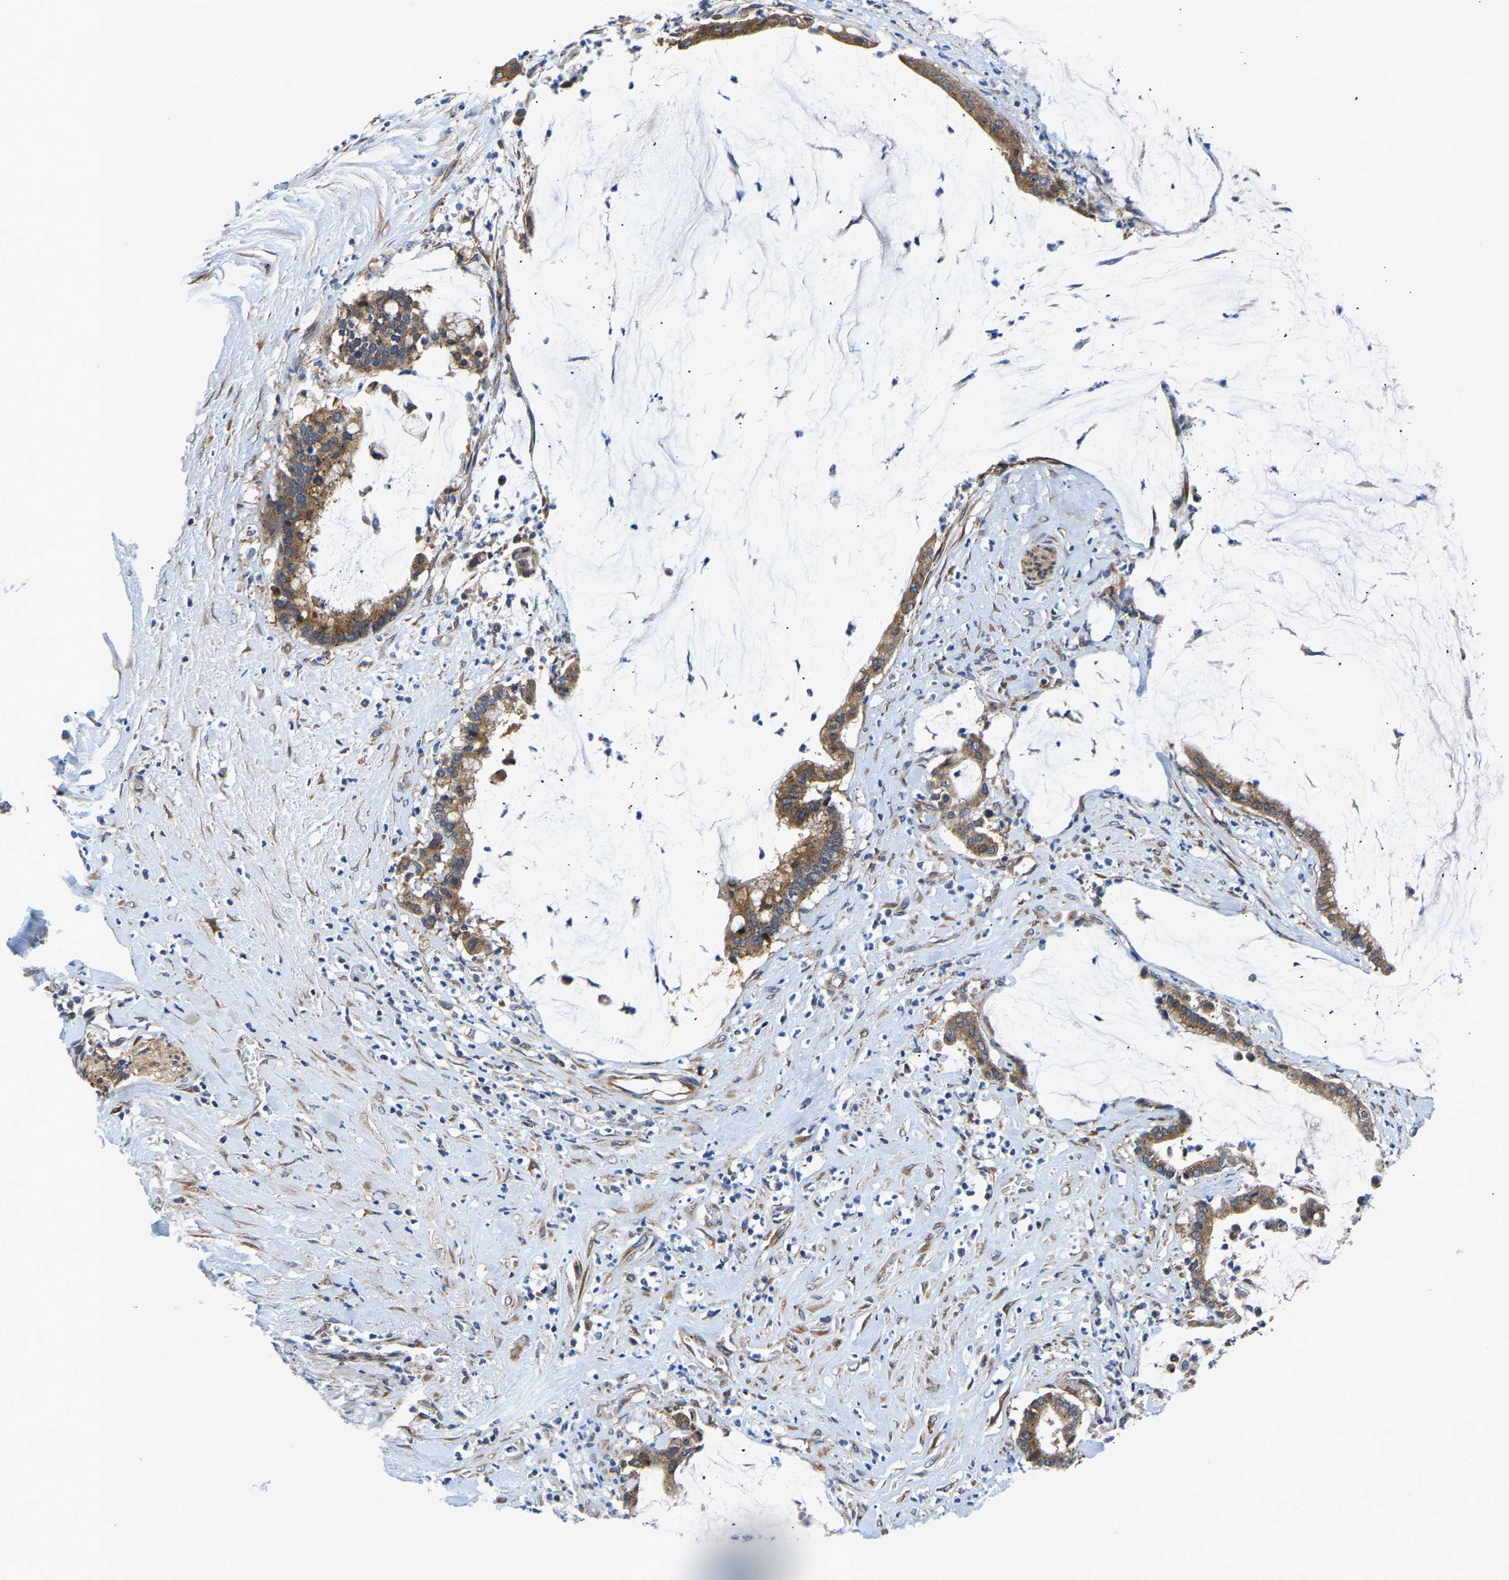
{"staining": {"intensity": "moderate", "quantity": ">75%", "location": "cytoplasmic/membranous"}, "tissue": "pancreatic cancer", "cell_type": "Tumor cells", "image_type": "cancer", "snomed": [{"axis": "morphology", "description": "Adenocarcinoma, NOS"}, {"axis": "topography", "description": "Pancreas"}], "caption": "A medium amount of moderate cytoplasmic/membranous expression is present in about >75% of tumor cells in adenocarcinoma (pancreatic) tissue. (IHC, brightfield microscopy, high magnification).", "gene": "ARL6IP5", "patient": {"sex": "male", "age": 41}}